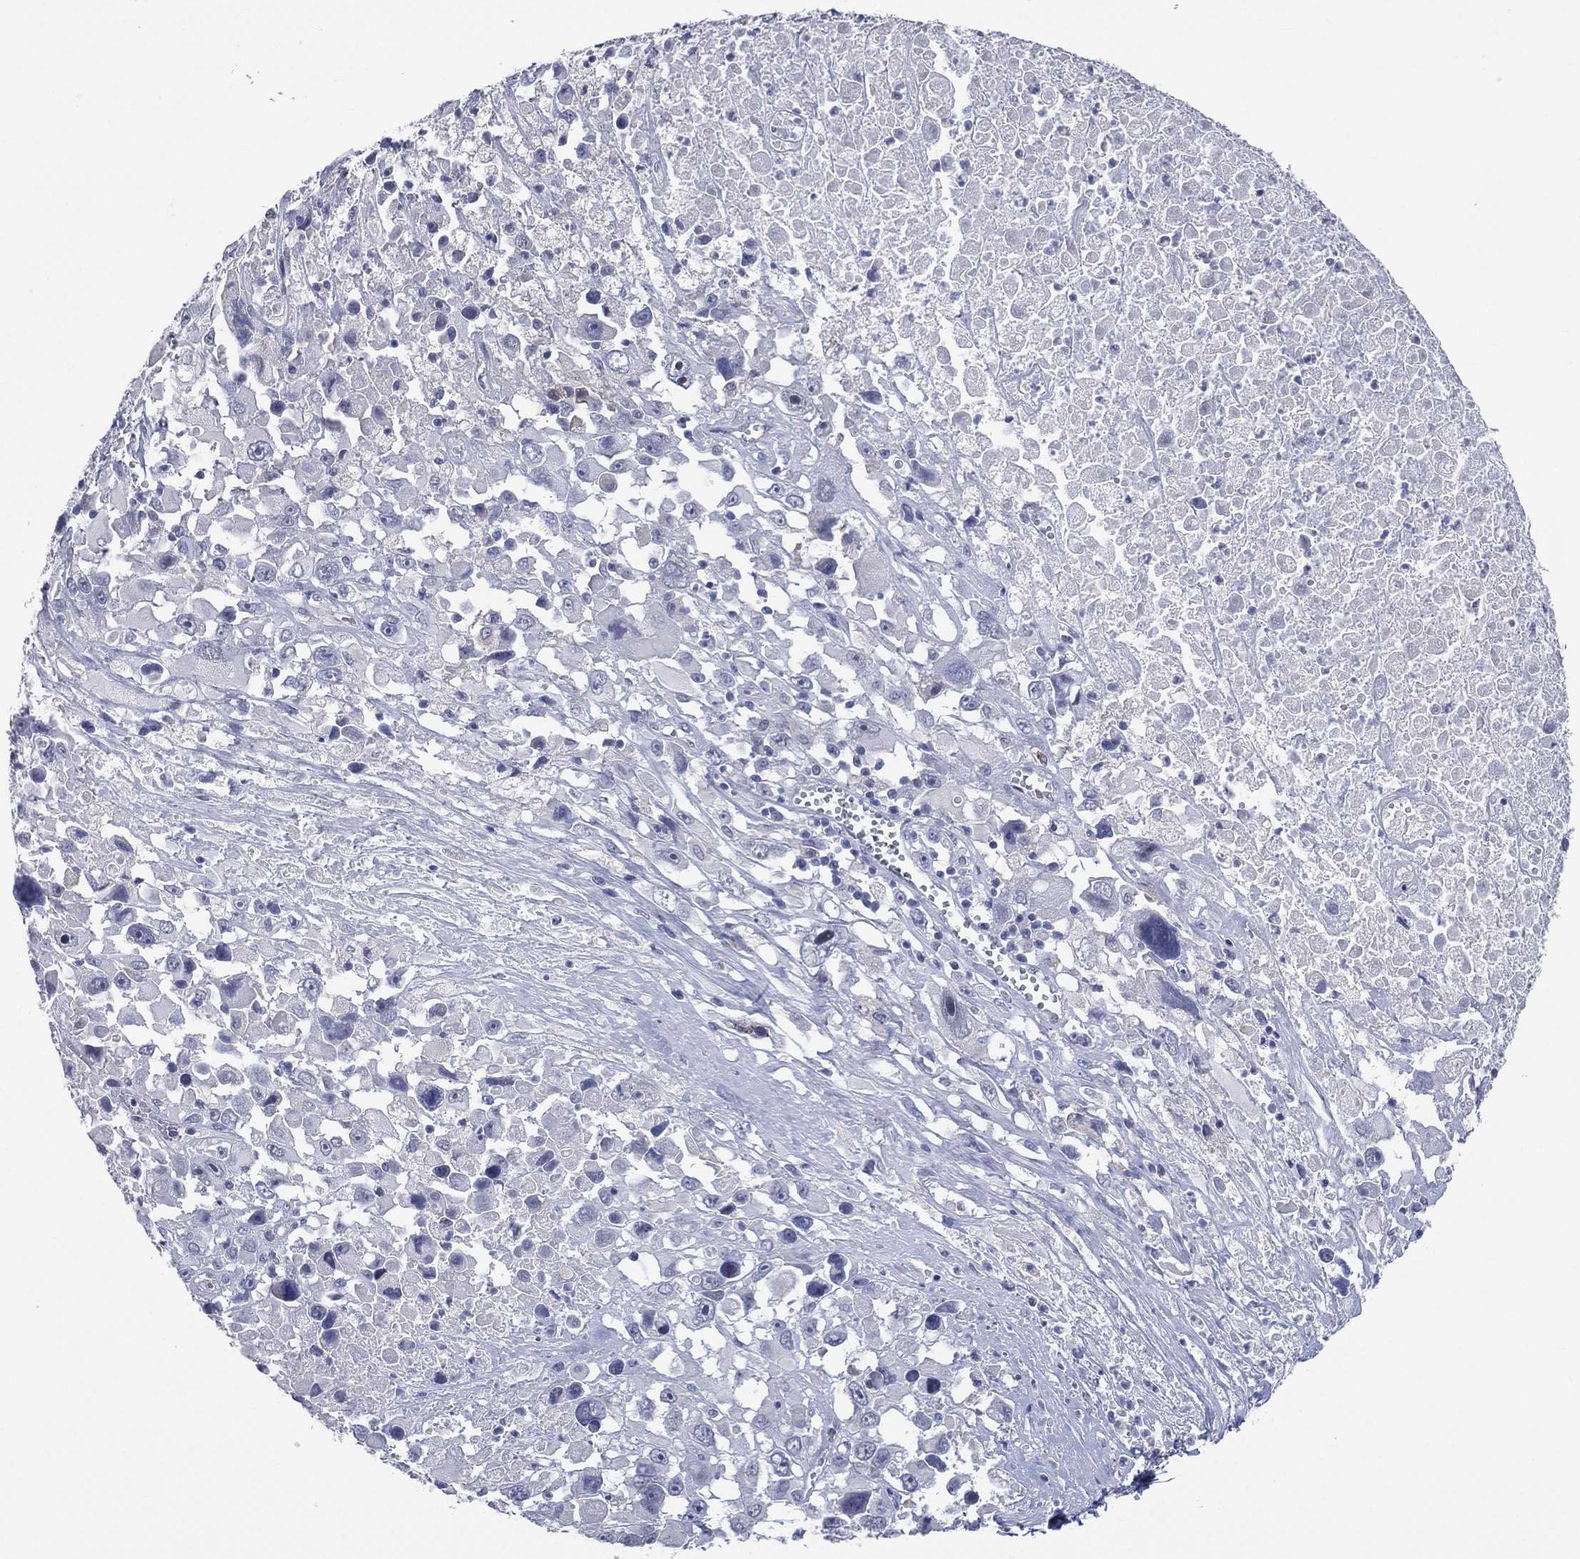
{"staining": {"intensity": "negative", "quantity": "none", "location": "none"}, "tissue": "melanoma", "cell_type": "Tumor cells", "image_type": "cancer", "snomed": [{"axis": "morphology", "description": "Malignant melanoma, Metastatic site"}, {"axis": "topography", "description": "Soft tissue"}], "caption": "DAB immunohistochemical staining of malignant melanoma (metastatic site) reveals no significant expression in tumor cells. Nuclei are stained in blue.", "gene": "AKAP3", "patient": {"sex": "male", "age": 50}}